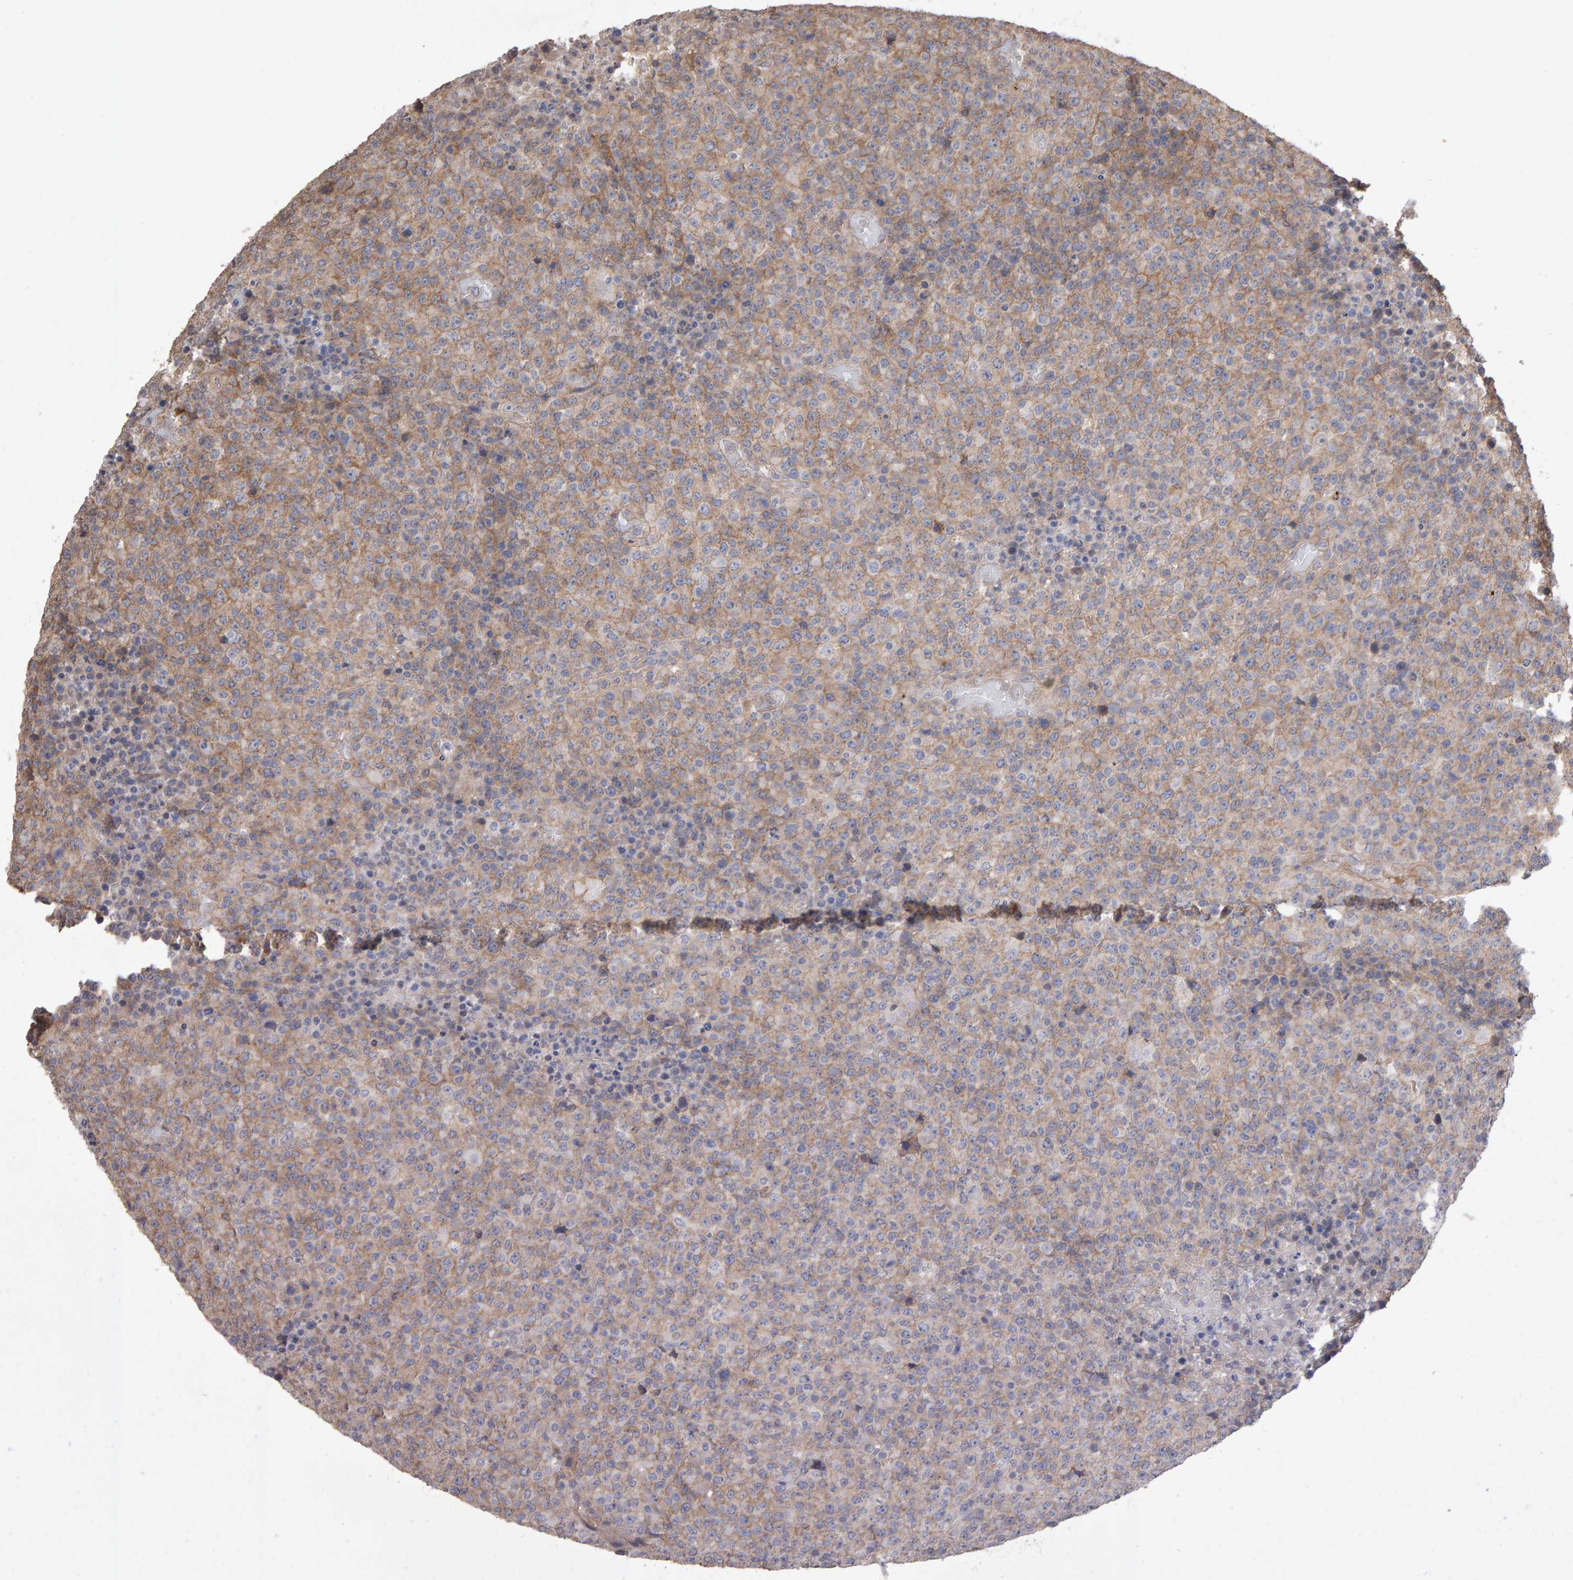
{"staining": {"intensity": "weak", "quantity": "25%-75%", "location": "cytoplasmic/membranous"}, "tissue": "lymphoma", "cell_type": "Tumor cells", "image_type": "cancer", "snomed": [{"axis": "morphology", "description": "Malignant lymphoma, non-Hodgkin's type, High grade"}, {"axis": "topography", "description": "Lymph node"}], "caption": "This histopathology image demonstrates immunohistochemistry staining of human high-grade malignant lymphoma, non-Hodgkin's type, with low weak cytoplasmic/membranous staining in about 25%-75% of tumor cells.", "gene": "SCRIB", "patient": {"sex": "male", "age": 13}}